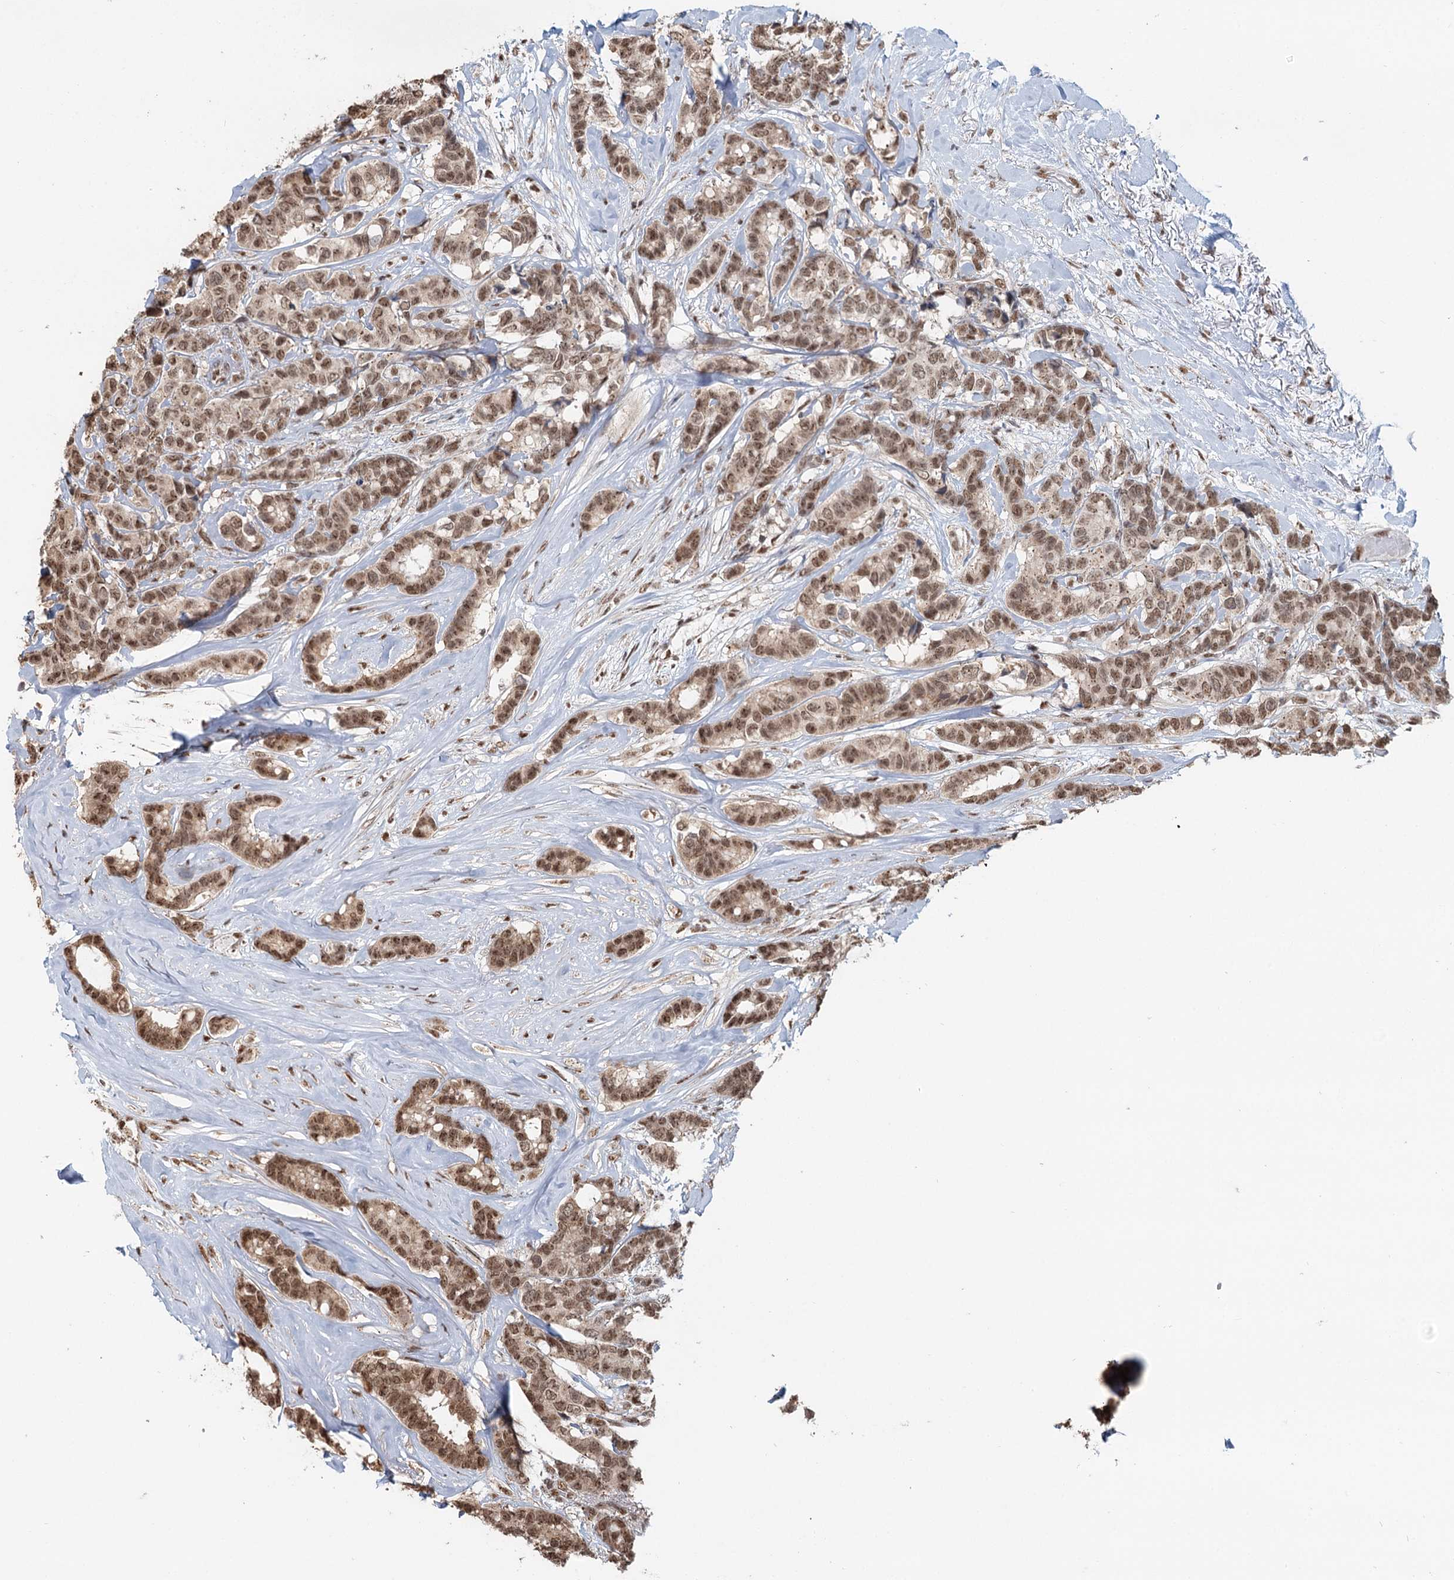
{"staining": {"intensity": "moderate", "quantity": ">75%", "location": "nuclear"}, "tissue": "breast cancer", "cell_type": "Tumor cells", "image_type": "cancer", "snomed": [{"axis": "morphology", "description": "Duct carcinoma"}, {"axis": "topography", "description": "Breast"}], "caption": "Protein expression analysis of breast intraductal carcinoma displays moderate nuclear staining in about >75% of tumor cells. (brown staining indicates protein expression, while blue staining denotes nuclei).", "gene": "GPALPP1", "patient": {"sex": "female", "age": 87}}